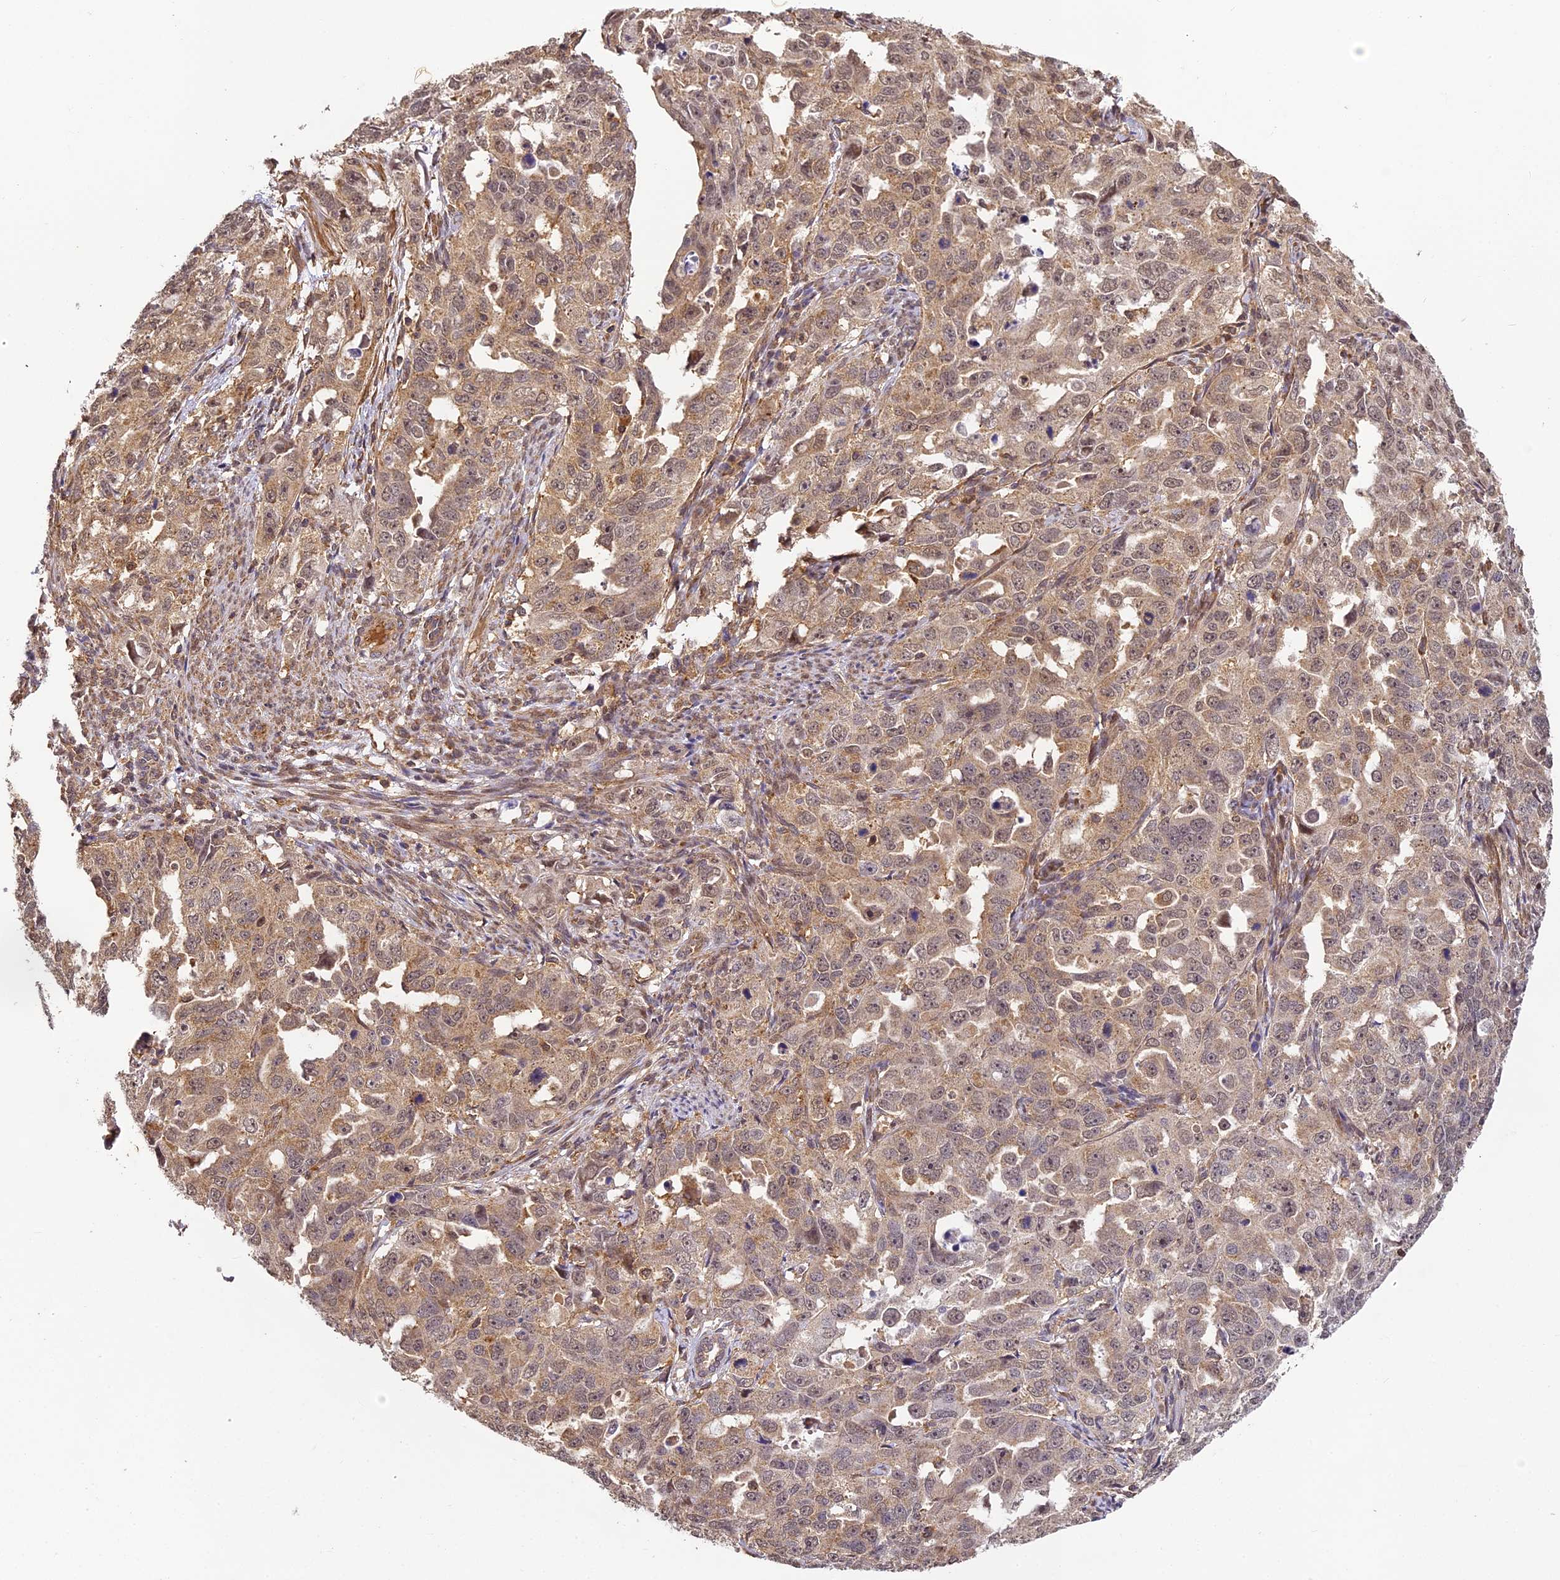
{"staining": {"intensity": "weak", "quantity": ">75%", "location": "cytoplasmic/membranous"}, "tissue": "endometrial cancer", "cell_type": "Tumor cells", "image_type": "cancer", "snomed": [{"axis": "morphology", "description": "Adenocarcinoma, NOS"}, {"axis": "topography", "description": "Endometrium"}], "caption": "Endometrial adenocarcinoma stained with IHC exhibits weak cytoplasmic/membranous staining in approximately >75% of tumor cells. The staining was performed using DAB, with brown indicating positive protein expression. Nuclei are stained blue with hematoxylin.", "gene": "ZNF443", "patient": {"sex": "female", "age": 65}}